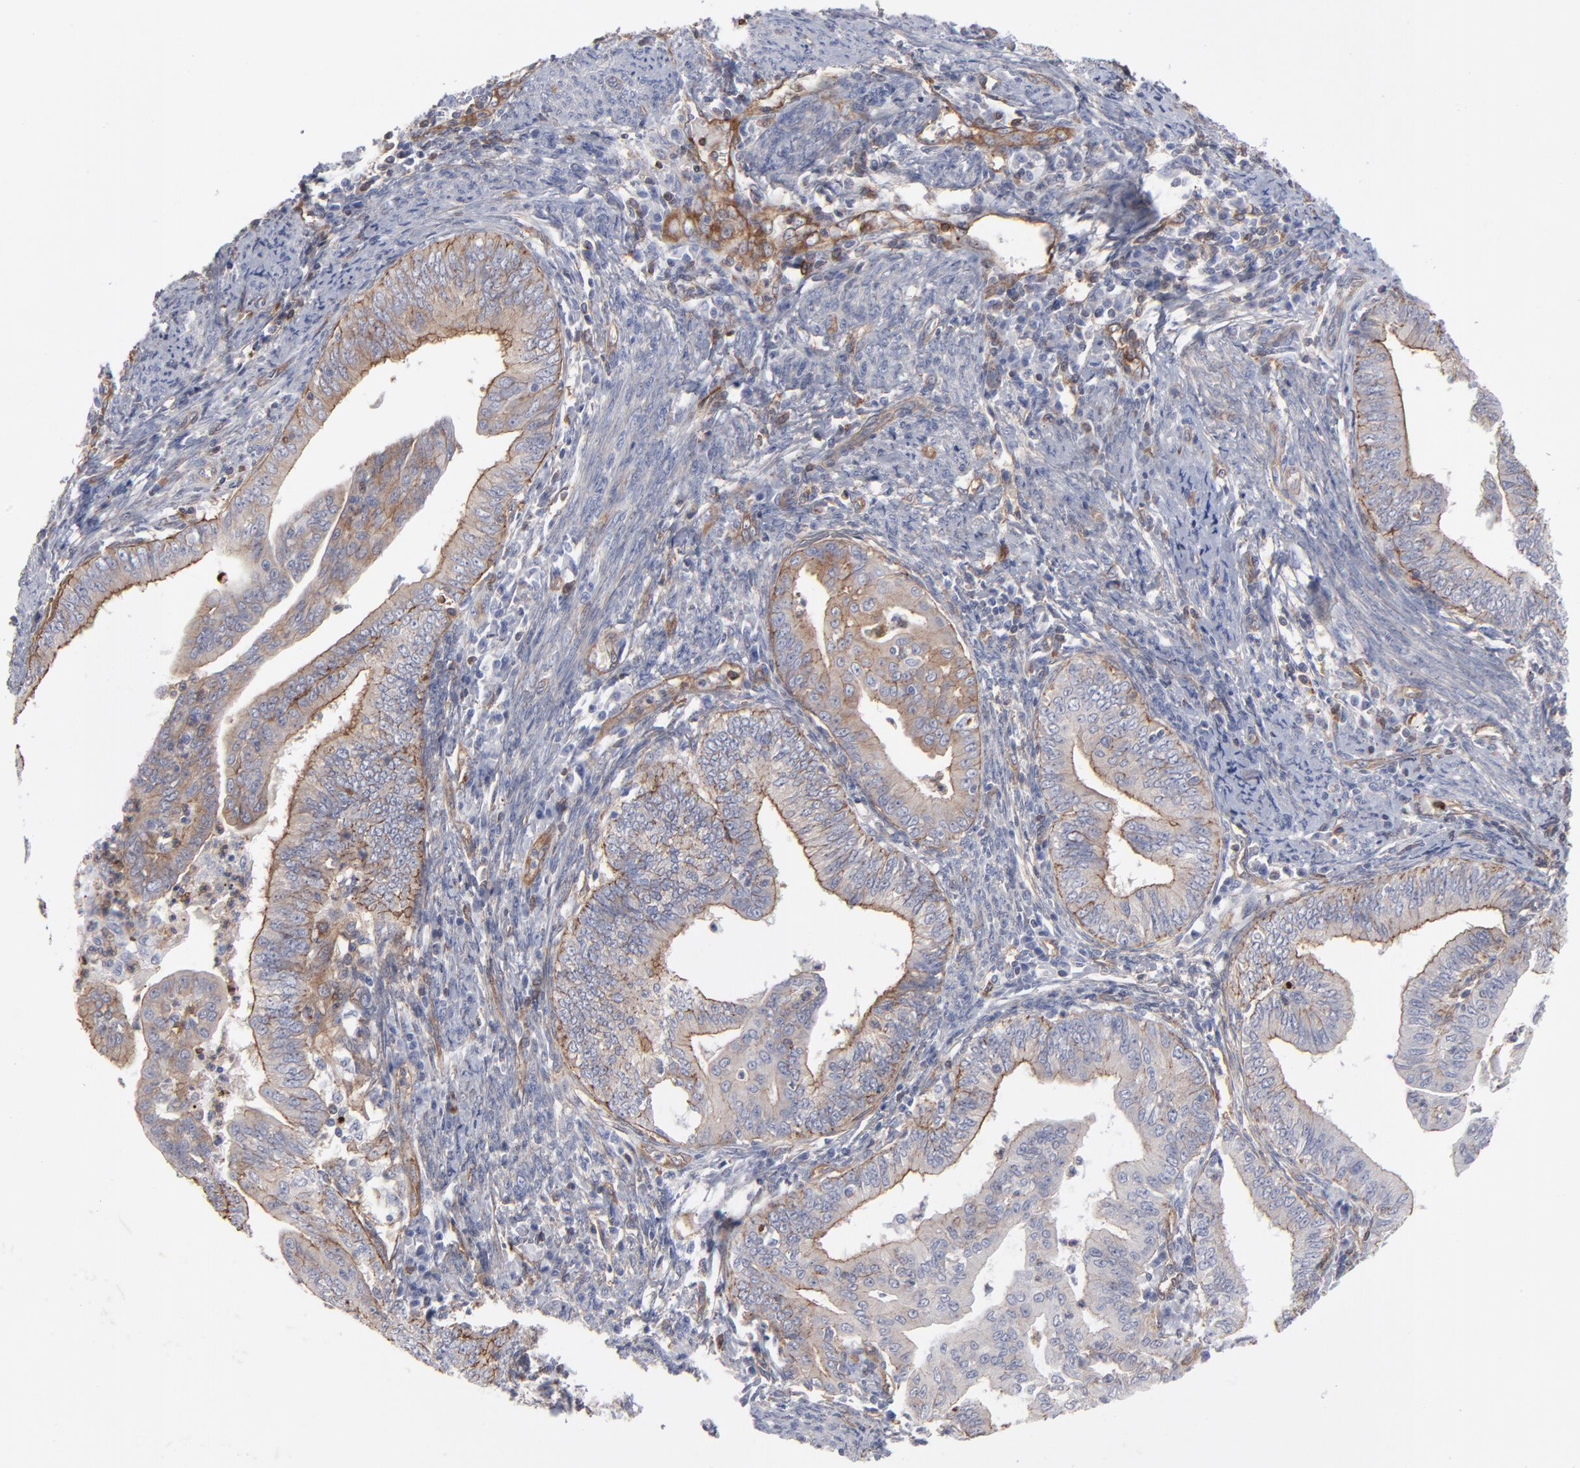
{"staining": {"intensity": "weak", "quantity": "25%-75%", "location": "cytoplasmic/membranous"}, "tissue": "endometrial cancer", "cell_type": "Tumor cells", "image_type": "cancer", "snomed": [{"axis": "morphology", "description": "Adenocarcinoma, NOS"}, {"axis": "topography", "description": "Endometrium"}], "caption": "Tumor cells reveal weak cytoplasmic/membranous expression in about 25%-75% of cells in endometrial cancer (adenocarcinoma). (IHC, brightfield microscopy, high magnification).", "gene": "PXN", "patient": {"sex": "female", "age": 66}}